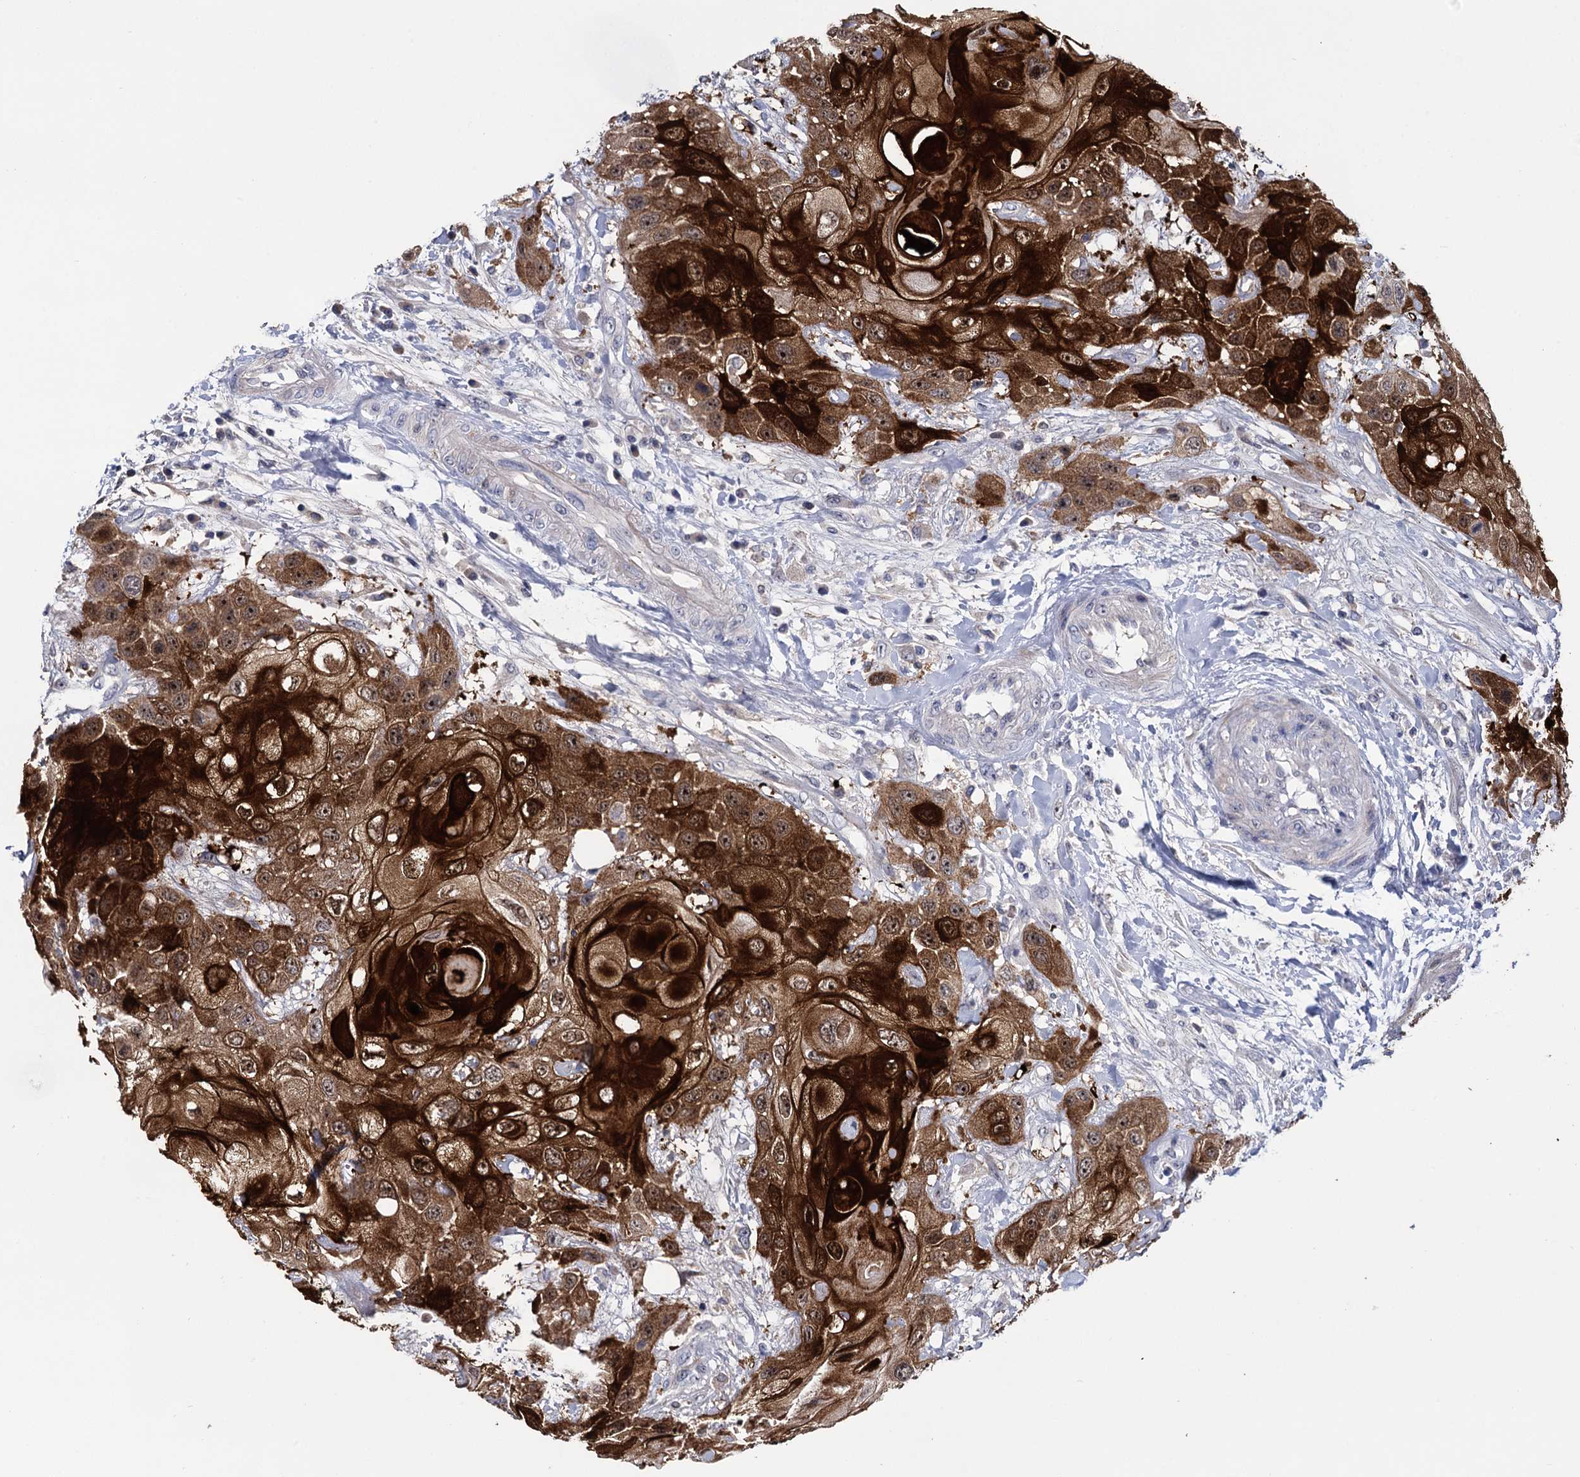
{"staining": {"intensity": "strong", "quantity": ">75%", "location": "cytoplasmic/membranous,nuclear"}, "tissue": "head and neck cancer", "cell_type": "Tumor cells", "image_type": "cancer", "snomed": [{"axis": "morphology", "description": "Squamous cell carcinoma, NOS"}, {"axis": "topography", "description": "Head-Neck"}], "caption": "A high-resolution histopathology image shows immunohistochemistry (IHC) staining of squamous cell carcinoma (head and neck), which displays strong cytoplasmic/membranous and nuclear expression in approximately >75% of tumor cells. (brown staining indicates protein expression, while blue staining denotes nuclei).", "gene": "SFN", "patient": {"sex": "female", "age": 43}}